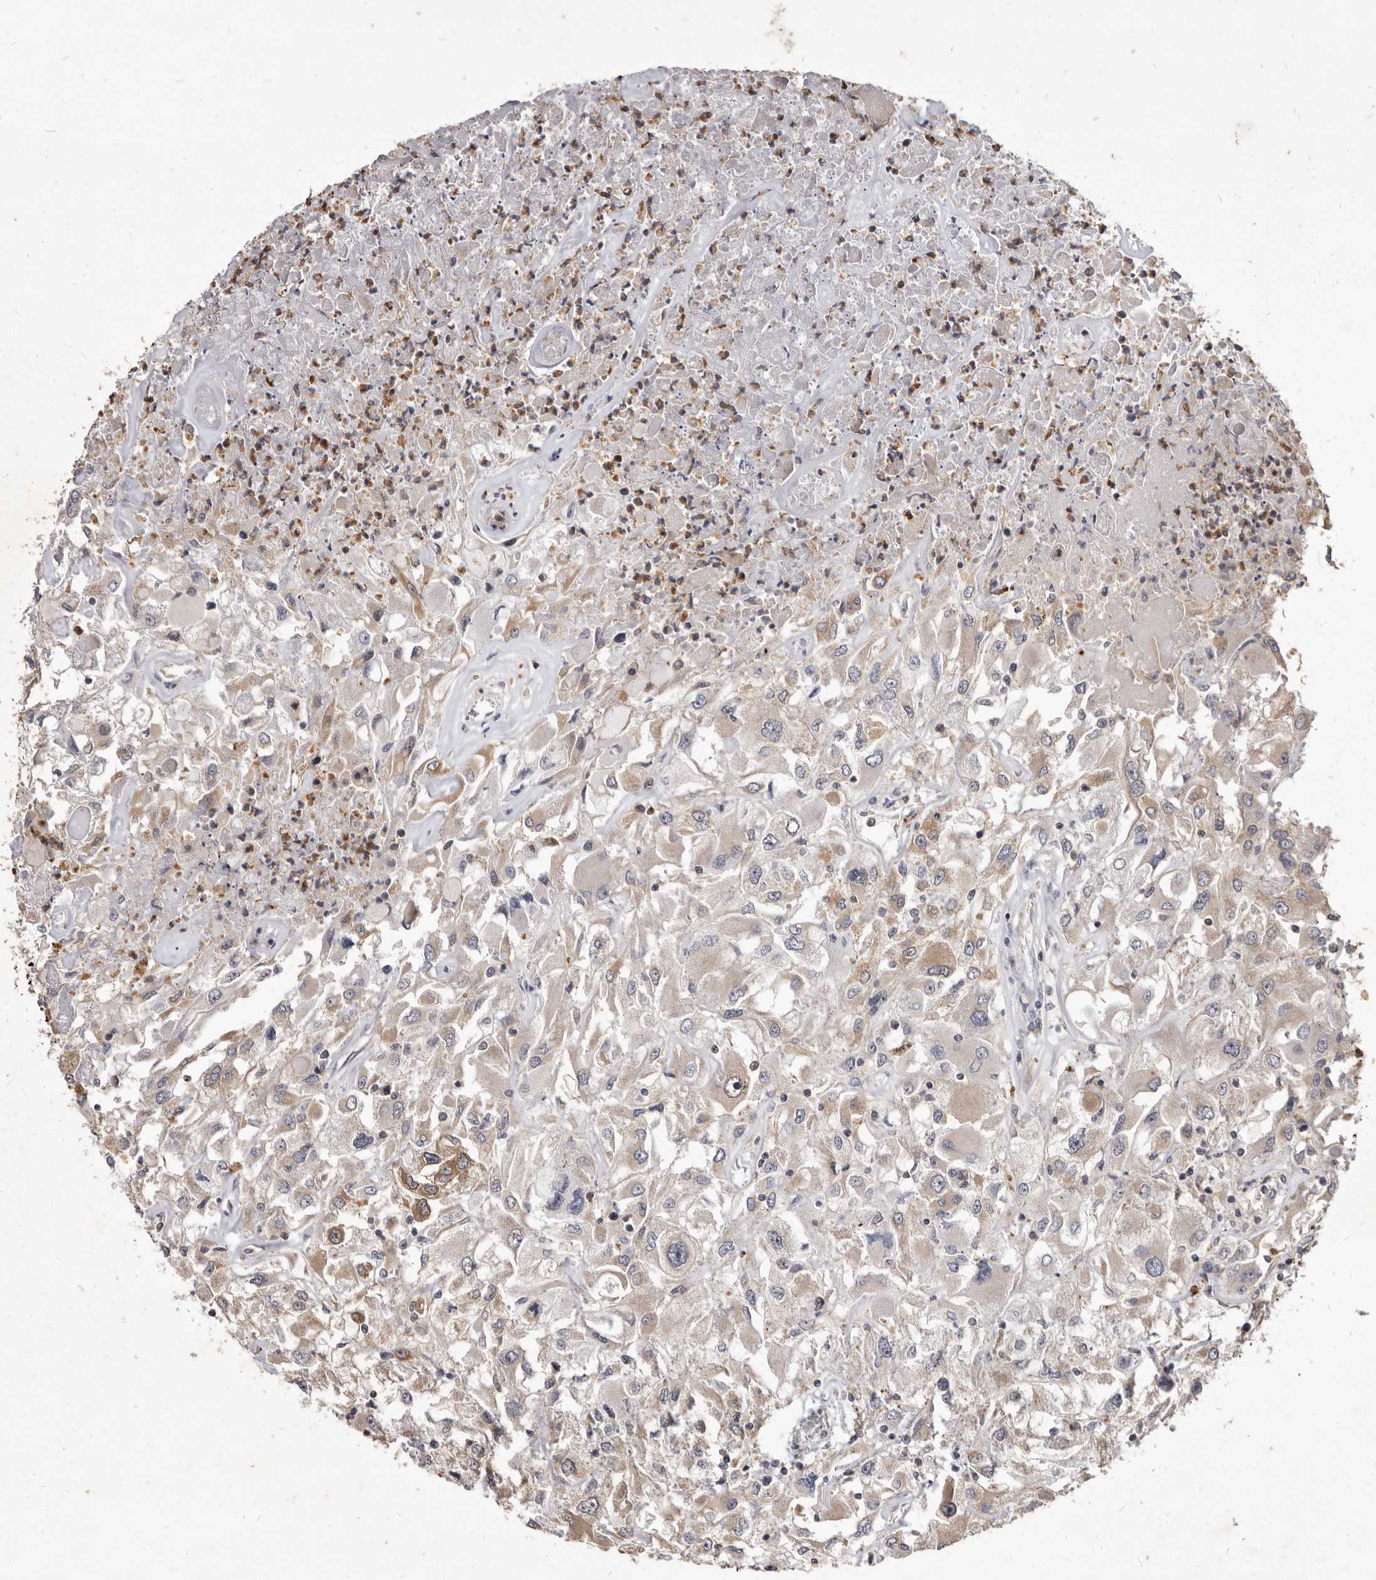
{"staining": {"intensity": "weak", "quantity": "<25%", "location": "cytoplasmic/membranous"}, "tissue": "renal cancer", "cell_type": "Tumor cells", "image_type": "cancer", "snomed": [{"axis": "morphology", "description": "Adenocarcinoma, NOS"}, {"axis": "topography", "description": "Kidney"}], "caption": "Human renal cancer (adenocarcinoma) stained for a protein using IHC demonstrates no expression in tumor cells.", "gene": "ACLY", "patient": {"sex": "female", "age": 52}}